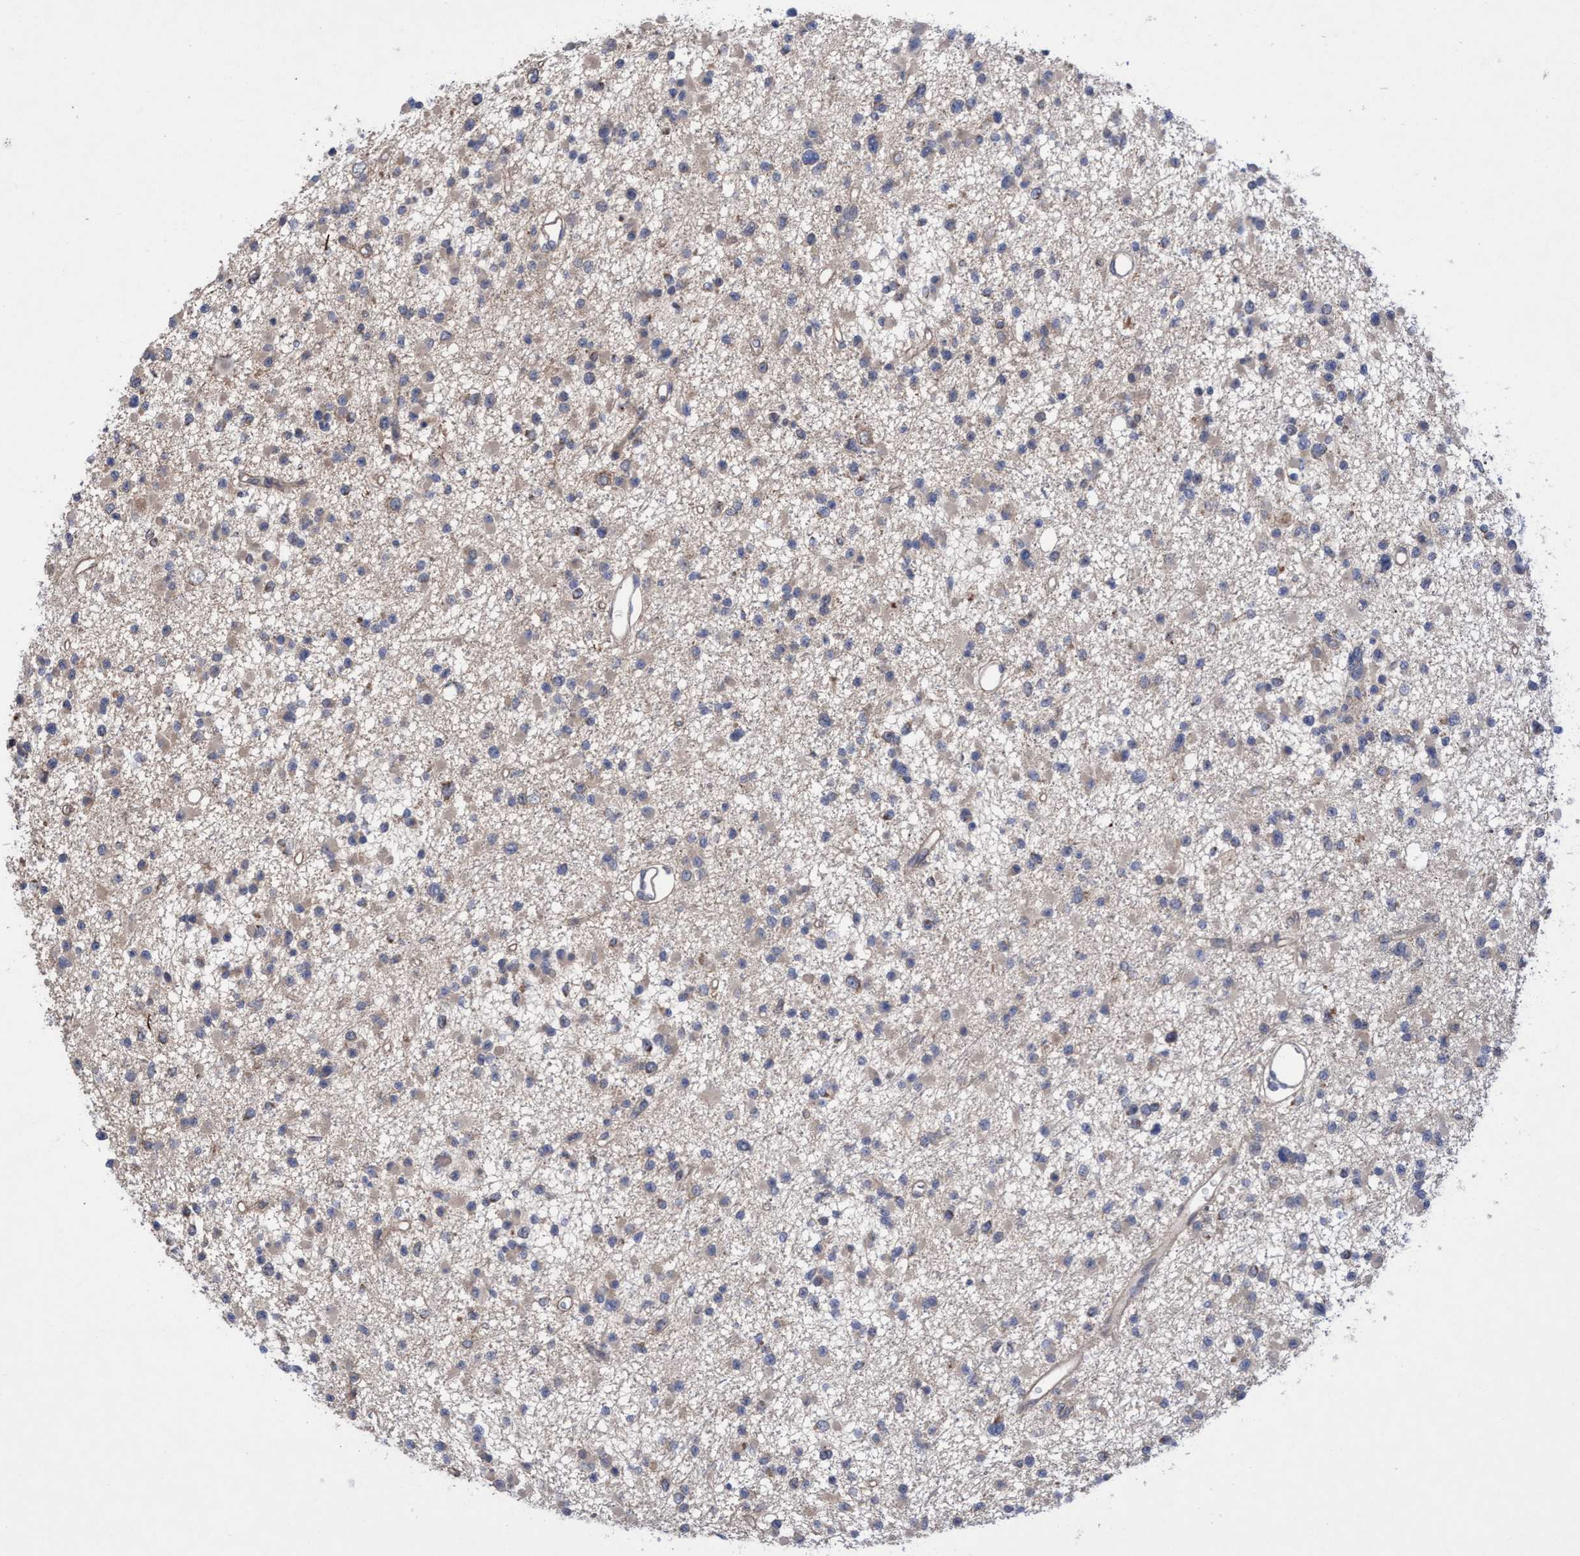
{"staining": {"intensity": "negative", "quantity": "none", "location": "none"}, "tissue": "glioma", "cell_type": "Tumor cells", "image_type": "cancer", "snomed": [{"axis": "morphology", "description": "Glioma, malignant, Low grade"}, {"axis": "topography", "description": "Brain"}], "caption": "This photomicrograph is of malignant glioma (low-grade) stained with immunohistochemistry (IHC) to label a protein in brown with the nuclei are counter-stained blue. There is no positivity in tumor cells.", "gene": "P2RY14", "patient": {"sex": "female", "age": 22}}